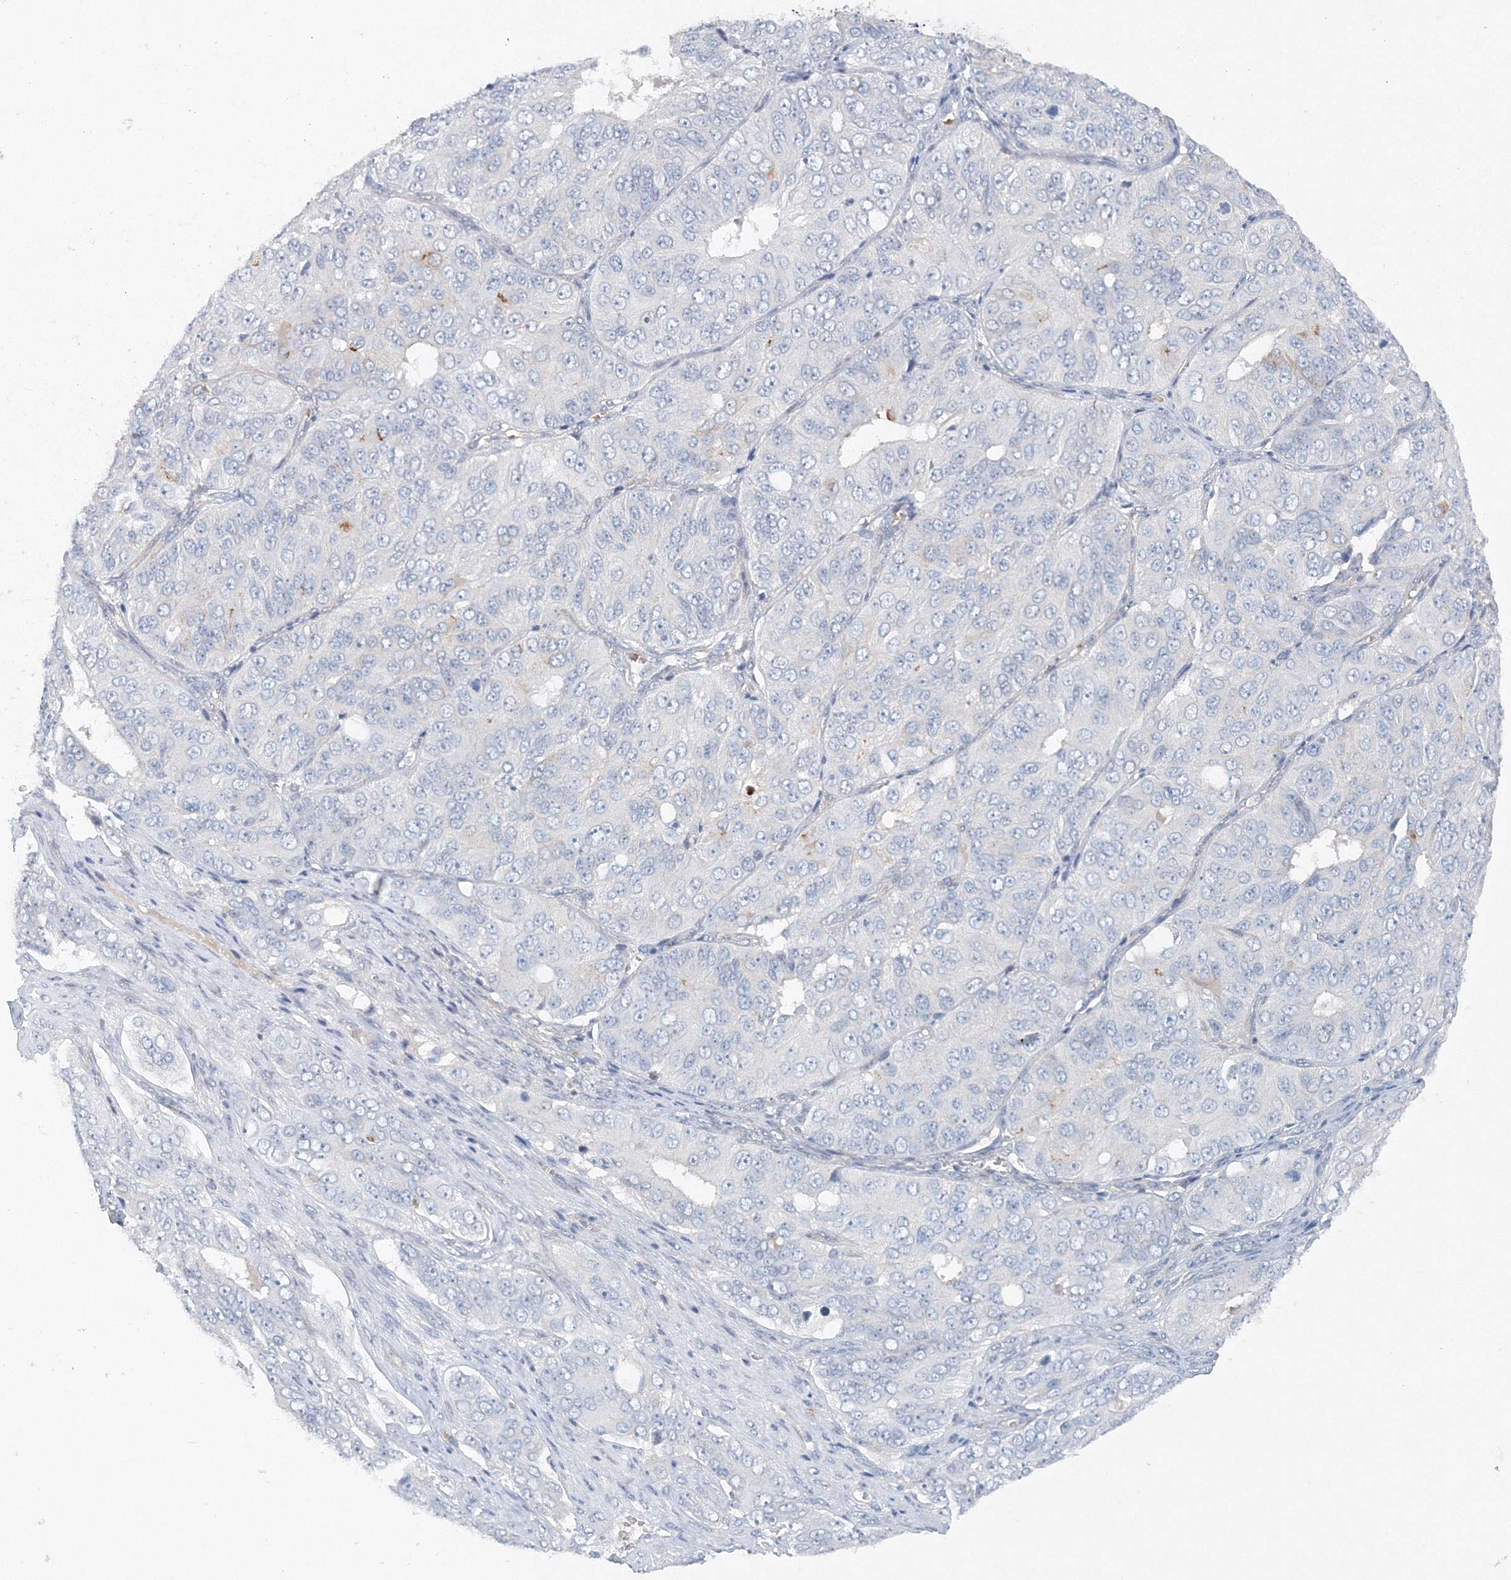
{"staining": {"intensity": "negative", "quantity": "none", "location": "none"}, "tissue": "ovarian cancer", "cell_type": "Tumor cells", "image_type": "cancer", "snomed": [{"axis": "morphology", "description": "Carcinoma, endometroid"}, {"axis": "topography", "description": "Ovary"}], "caption": "There is no significant expression in tumor cells of ovarian endometroid carcinoma. (DAB immunohistochemistry (IHC), high magnification).", "gene": "SH3BP5", "patient": {"sex": "female", "age": 51}}